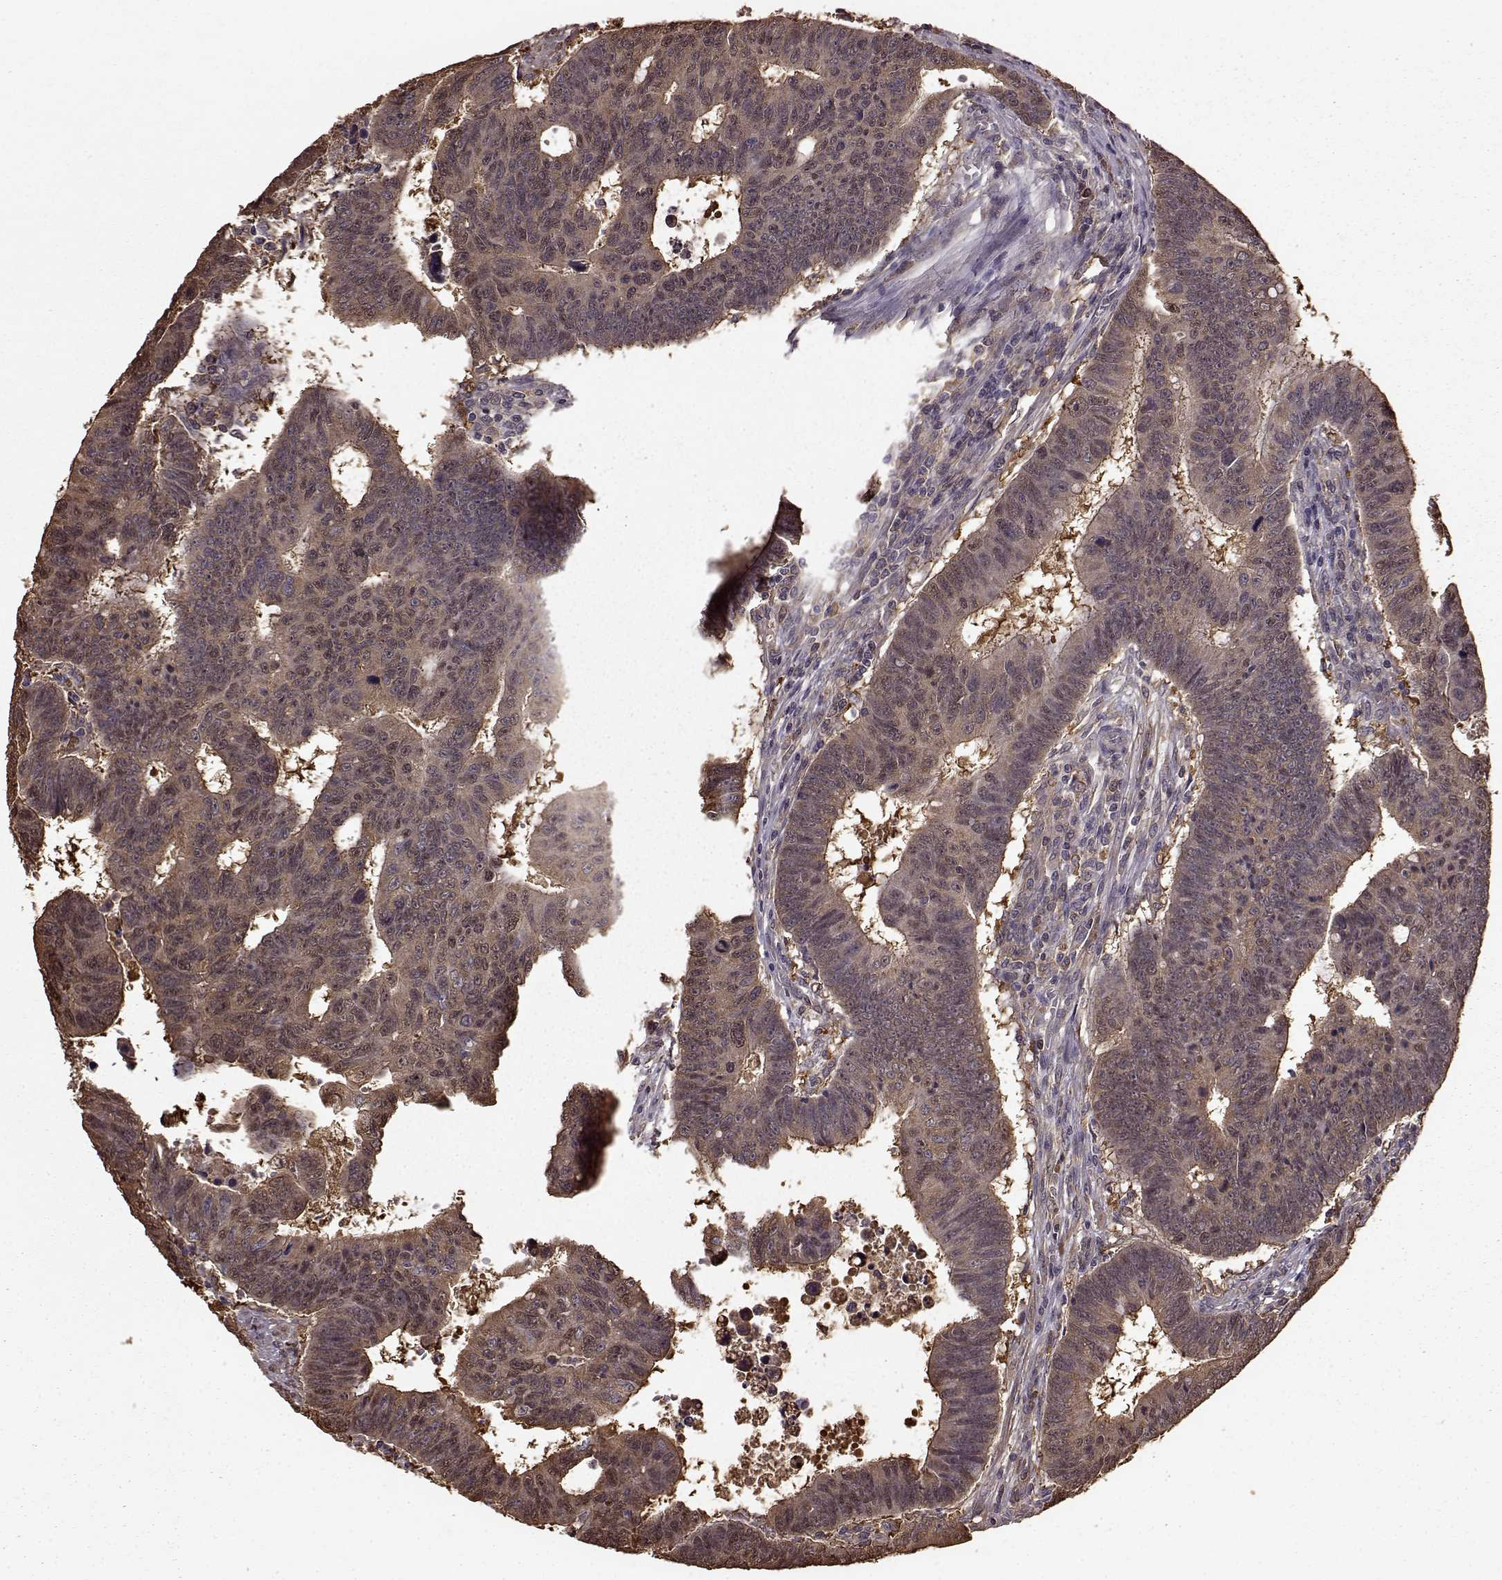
{"staining": {"intensity": "moderate", "quantity": ">75%", "location": "cytoplasmic/membranous"}, "tissue": "colorectal cancer", "cell_type": "Tumor cells", "image_type": "cancer", "snomed": [{"axis": "morphology", "description": "Adenocarcinoma, NOS"}, {"axis": "topography", "description": "Rectum"}], "caption": "Colorectal cancer (adenocarcinoma) stained for a protein displays moderate cytoplasmic/membranous positivity in tumor cells.", "gene": "NME1-NME2", "patient": {"sex": "female", "age": 85}}